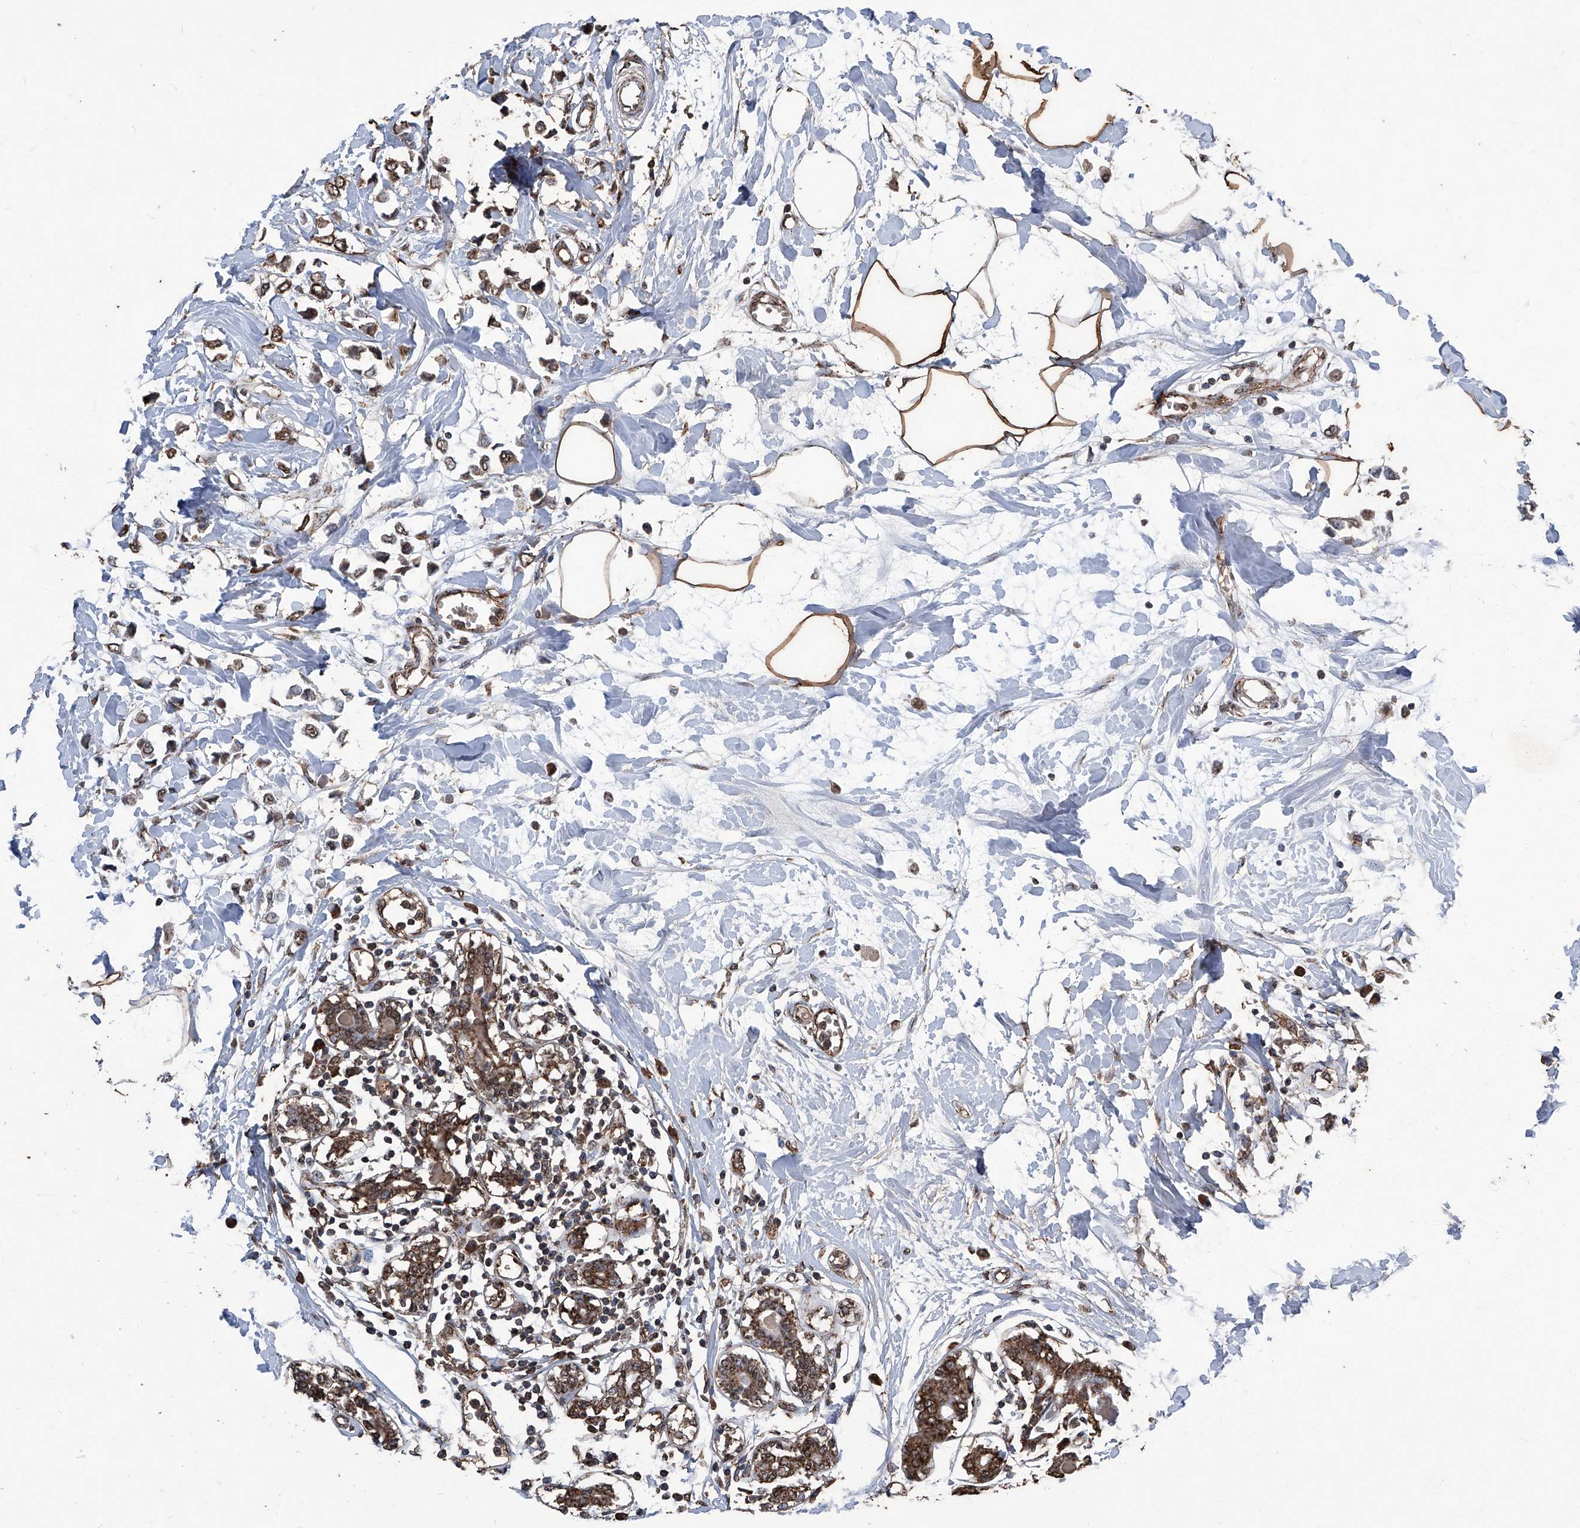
{"staining": {"intensity": "moderate", "quantity": ">75%", "location": "cytoplasmic/membranous"}, "tissue": "breast cancer", "cell_type": "Tumor cells", "image_type": "cancer", "snomed": [{"axis": "morphology", "description": "Lobular carcinoma"}, {"axis": "topography", "description": "Breast"}], "caption": "Breast cancer stained with a protein marker displays moderate staining in tumor cells.", "gene": "STARD7", "patient": {"sex": "female", "age": 51}}